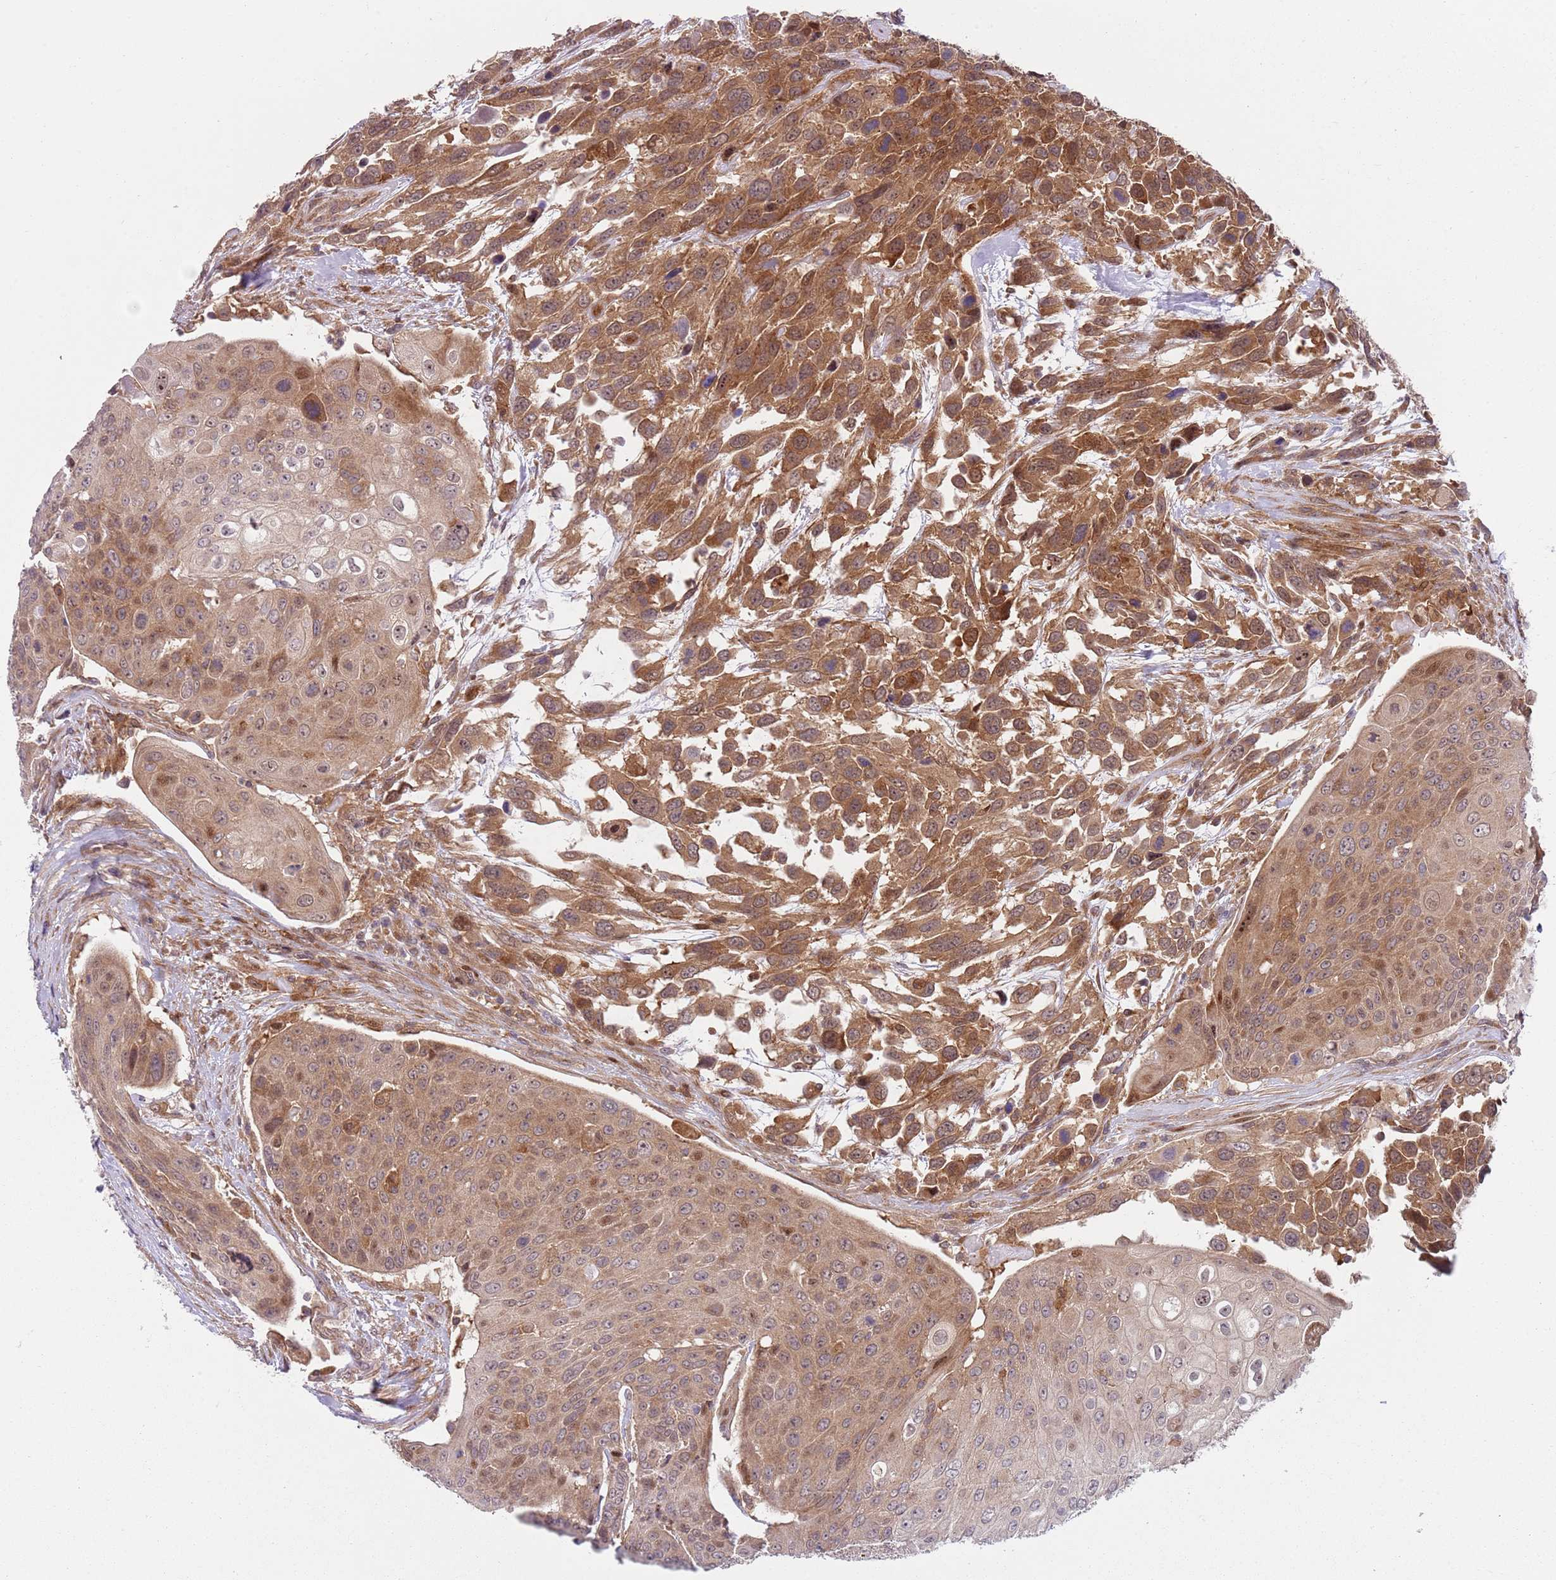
{"staining": {"intensity": "strong", "quantity": ">75%", "location": "cytoplasmic/membranous,nuclear"}, "tissue": "urothelial cancer", "cell_type": "Tumor cells", "image_type": "cancer", "snomed": [{"axis": "morphology", "description": "Urothelial carcinoma, High grade"}, {"axis": "topography", "description": "Urinary bladder"}], "caption": "Protein expression analysis of urothelial carcinoma (high-grade) reveals strong cytoplasmic/membranous and nuclear positivity in about >75% of tumor cells.", "gene": "GGA1", "patient": {"sex": "female", "age": 70}}